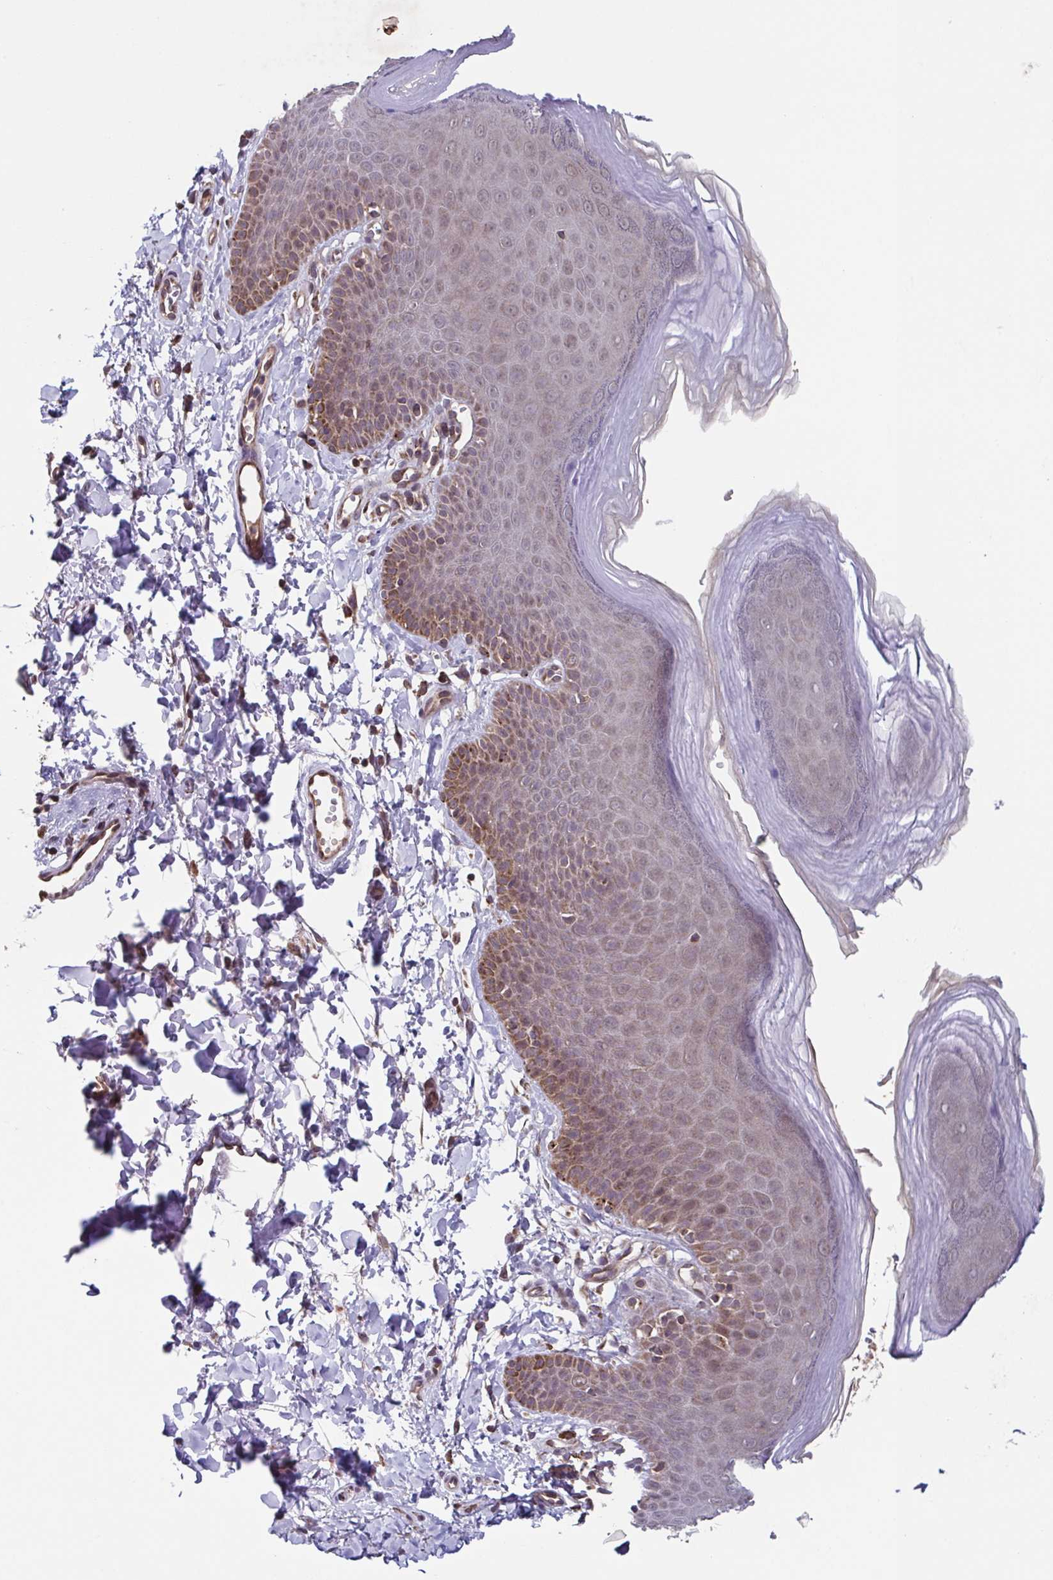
{"staining": {"intensity": "moderate", "quantity": "25%-75%", "location": "cytoplasmic/membranous,nuclear"}, "tissue": "skin", "cell_type": "Epidermal cells", "image_type": "normal", "snomed": [{"axis": "morphology", "description": "Normal tissue, NOS"}, {"axis": "topography", "description": "Anal"}], "caption": "High-magnification brightfield microscopy of benign skin stained with DAB (brown) and counterstained with hematoxylin (blue). epidermal cells exhibit moderate cytoplasmic/membranous,nuclear positivity is appreciated in approximately25%-75% of cells.", "gene": "TTC19", "patient": {"sex": "male", "age": 53}}